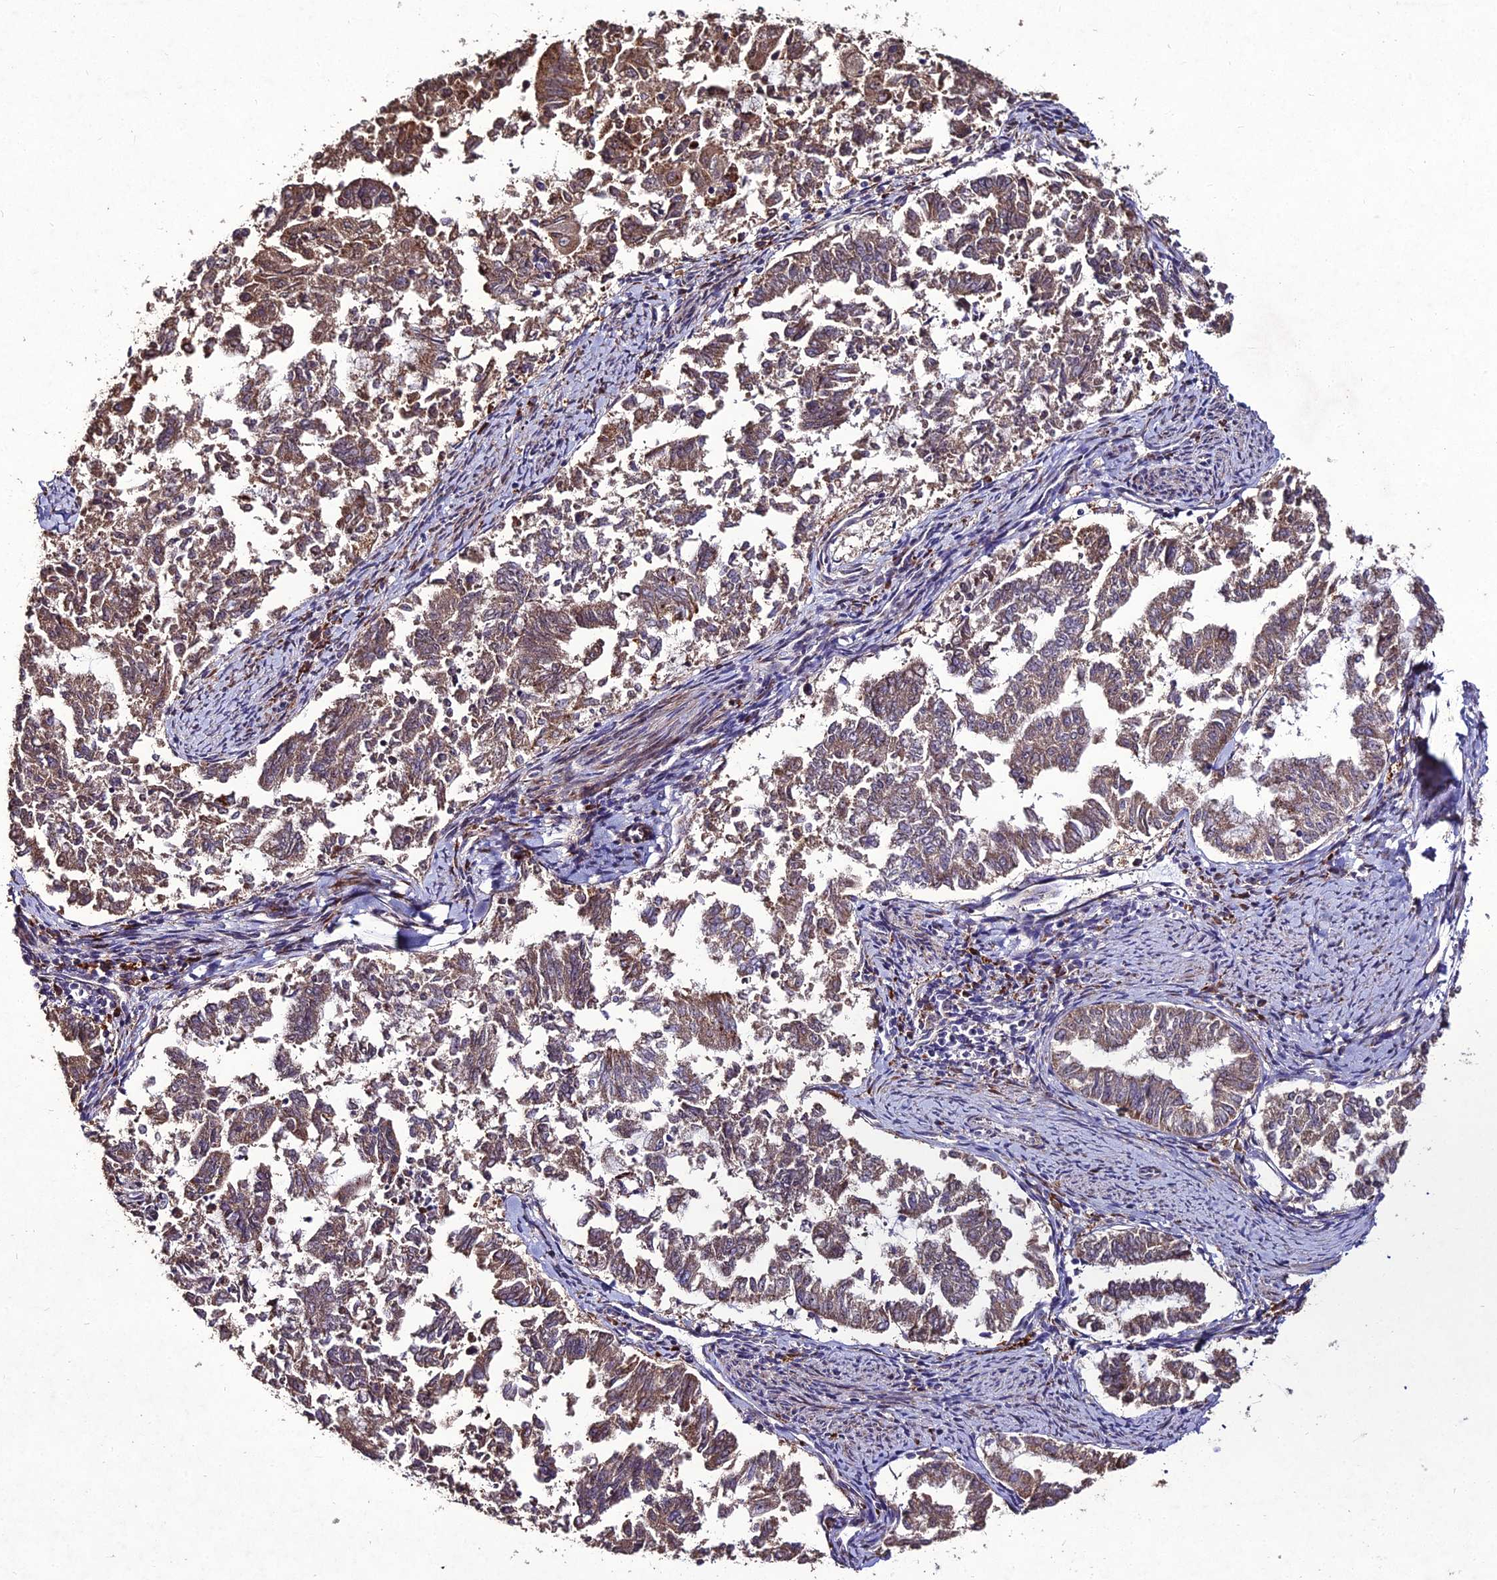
{"staining": {"intensity": "moderate", "quantity": "25%-75%", "location": "cytoplasmic/membranous"}, "tissue": "endometrial cancer", "cell_type": "Tumor cells", "image_type": "cancer", "snomed": [{"axis": "morphology", "description": "Adenocarcinoma, NOS"}, {"axis": "topography", "description": "Endometrium"}], "caption": "There is medium levels of moderate cytoplasmic/membranous expression in tumor cells of endometrial adenocarcinoma, as demonstrated by immunohistochemical staining (brown color).", "gene": "ZNF766", "patient": {"sex": "female", "age": 79}}